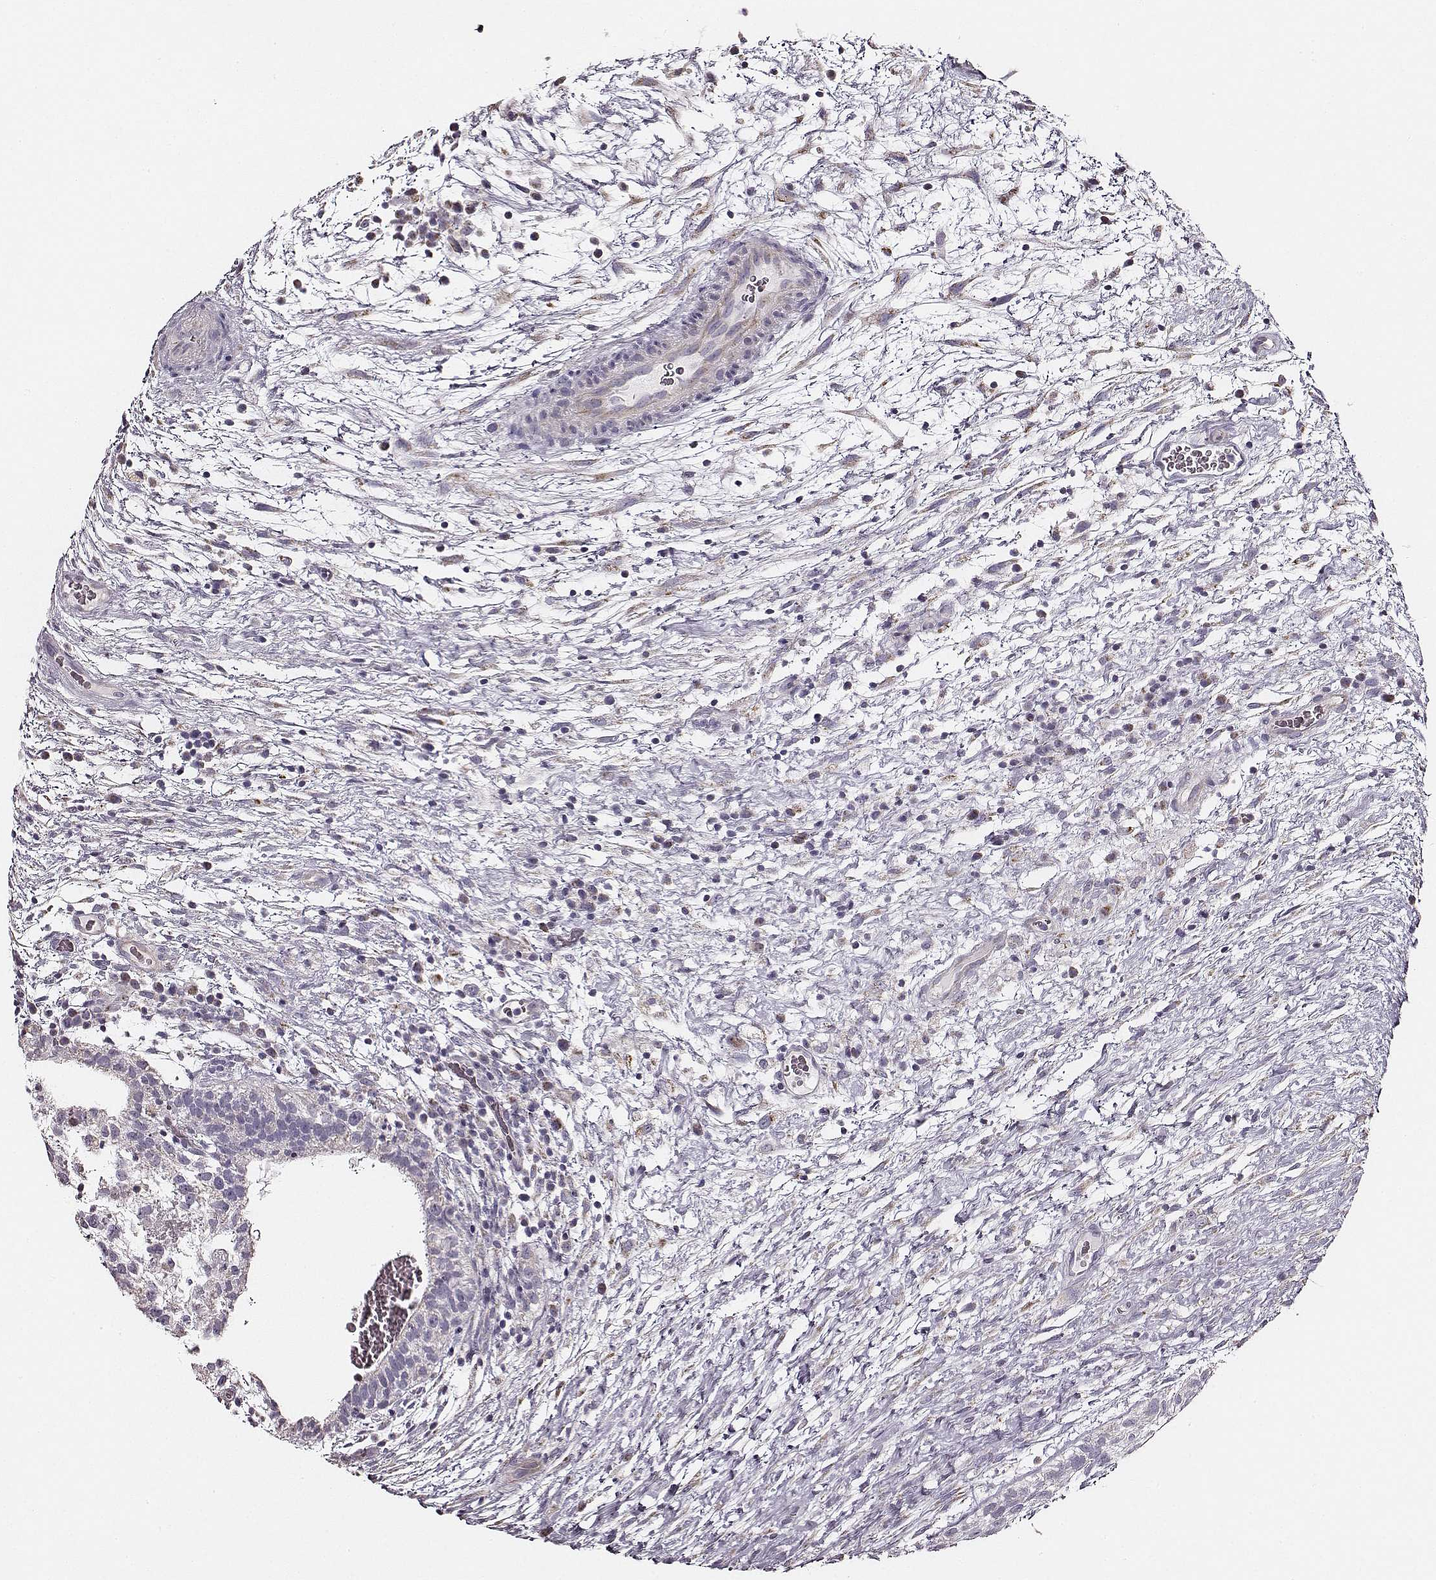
{"staining": {"intensity": "negative", "quantity": "none", "location": "none"}, "tissue": "testis cancer", "cell_type": "Tumor cells", "image_type": "cancer", "snomed": [{"axis": "morphology", "description": "Normal tissue, NOS"}, {"axis": "morphology", "description": "Carcinoma, Embryonal, NOS"}, {"axis": "topography", "description": "Testis"}], "caption": "Tumor cells show no significant protein staining in testis embryonal carcinoma.", "gene": "UBL4B", "patient": {"sex": "male", "age": 32}}